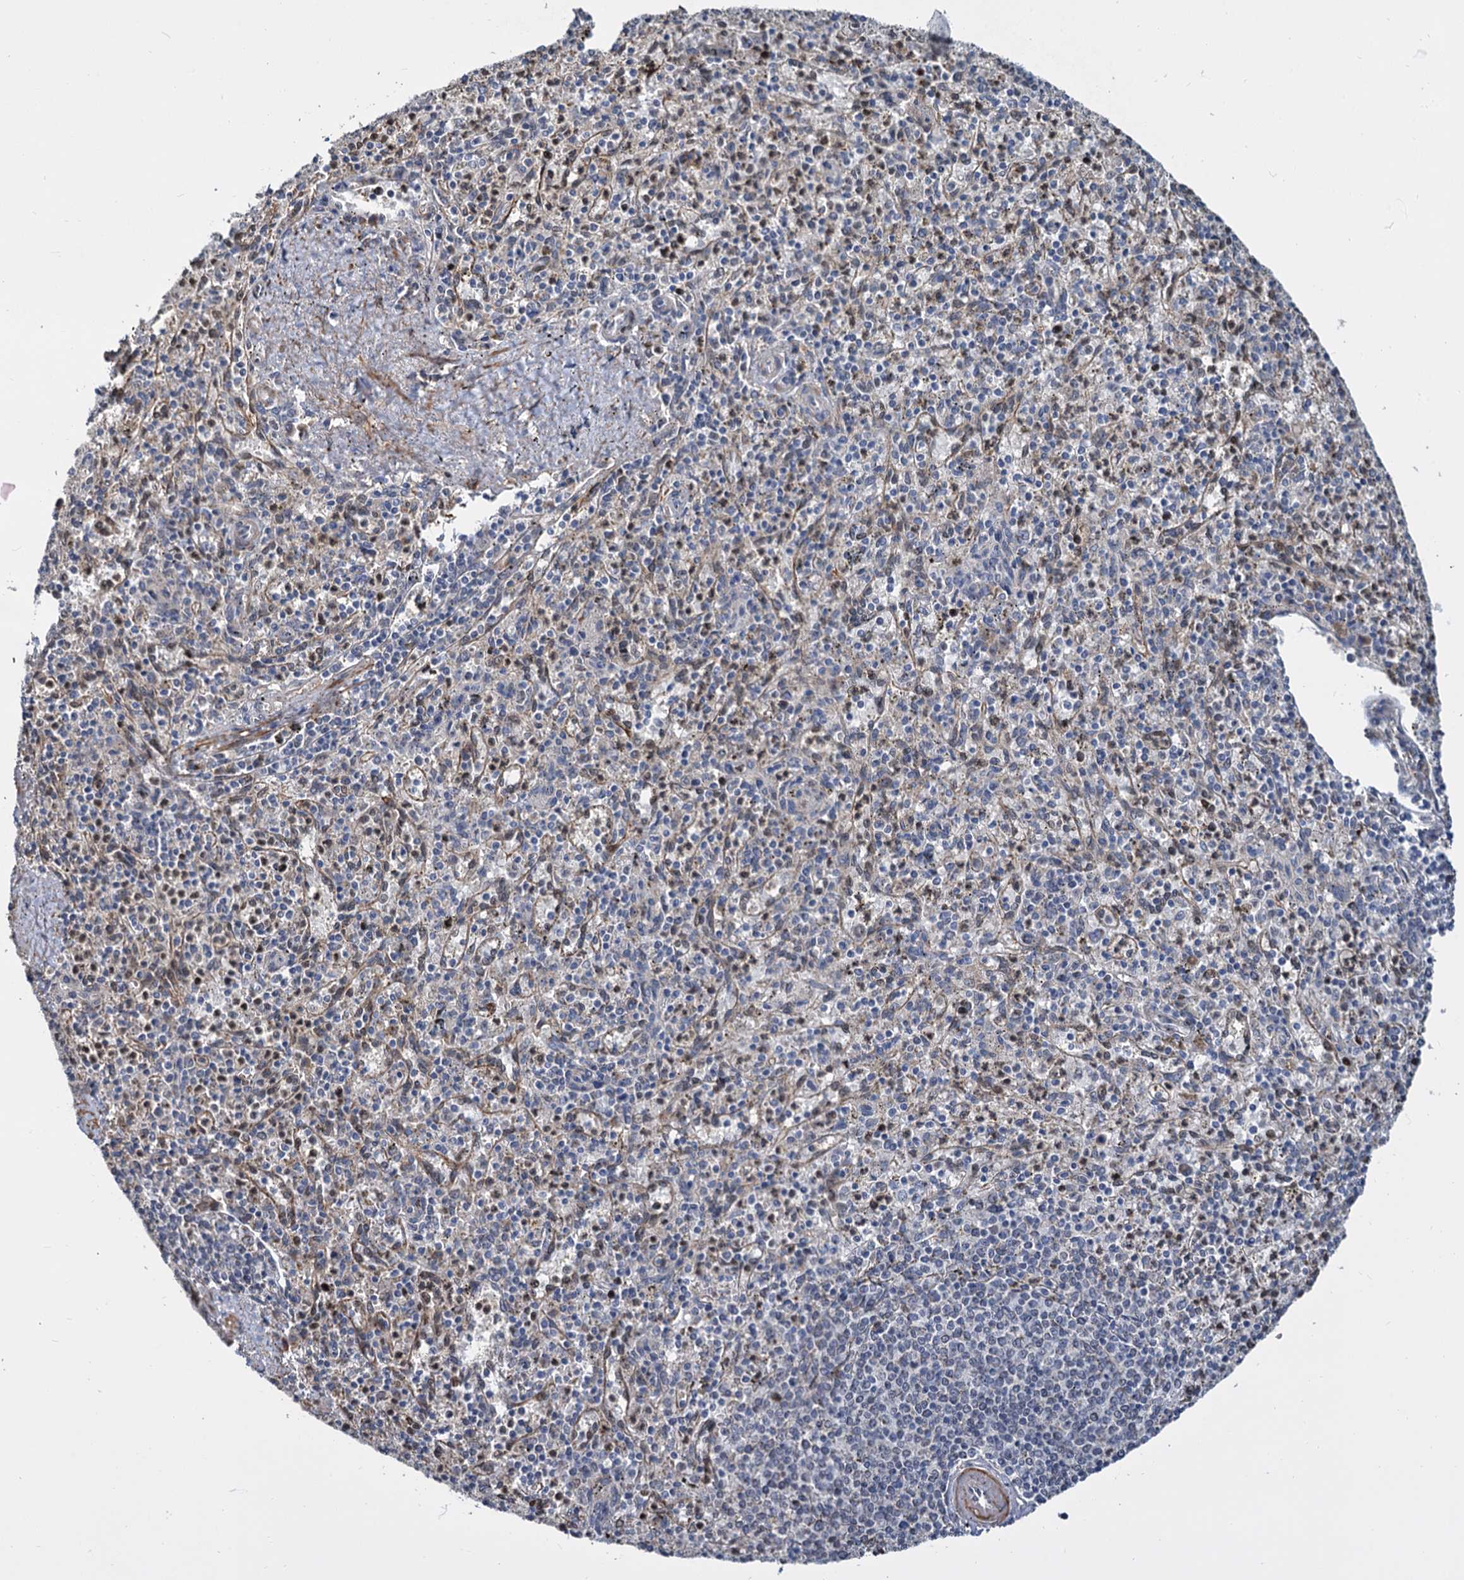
{"staining": {"intensity": "negative", "quantity": "none", "location": "none"}, "tissue": "spleen", "cell_type": "Cells in red pulp", "image_type": "normal", "snomed": [{"axis": "morphology", "description": "Normal tissue, NOS"}, {"axis": "topography", "description": "Spleen"}], "caption": "Immunohistochemistry (IHC) image of normal human spleen stained for a protein (brown), which demonstrates no staining in cells in red pulp.", "gene": "ALKBH7", "patient": {"sex": "male", "age": 72}}